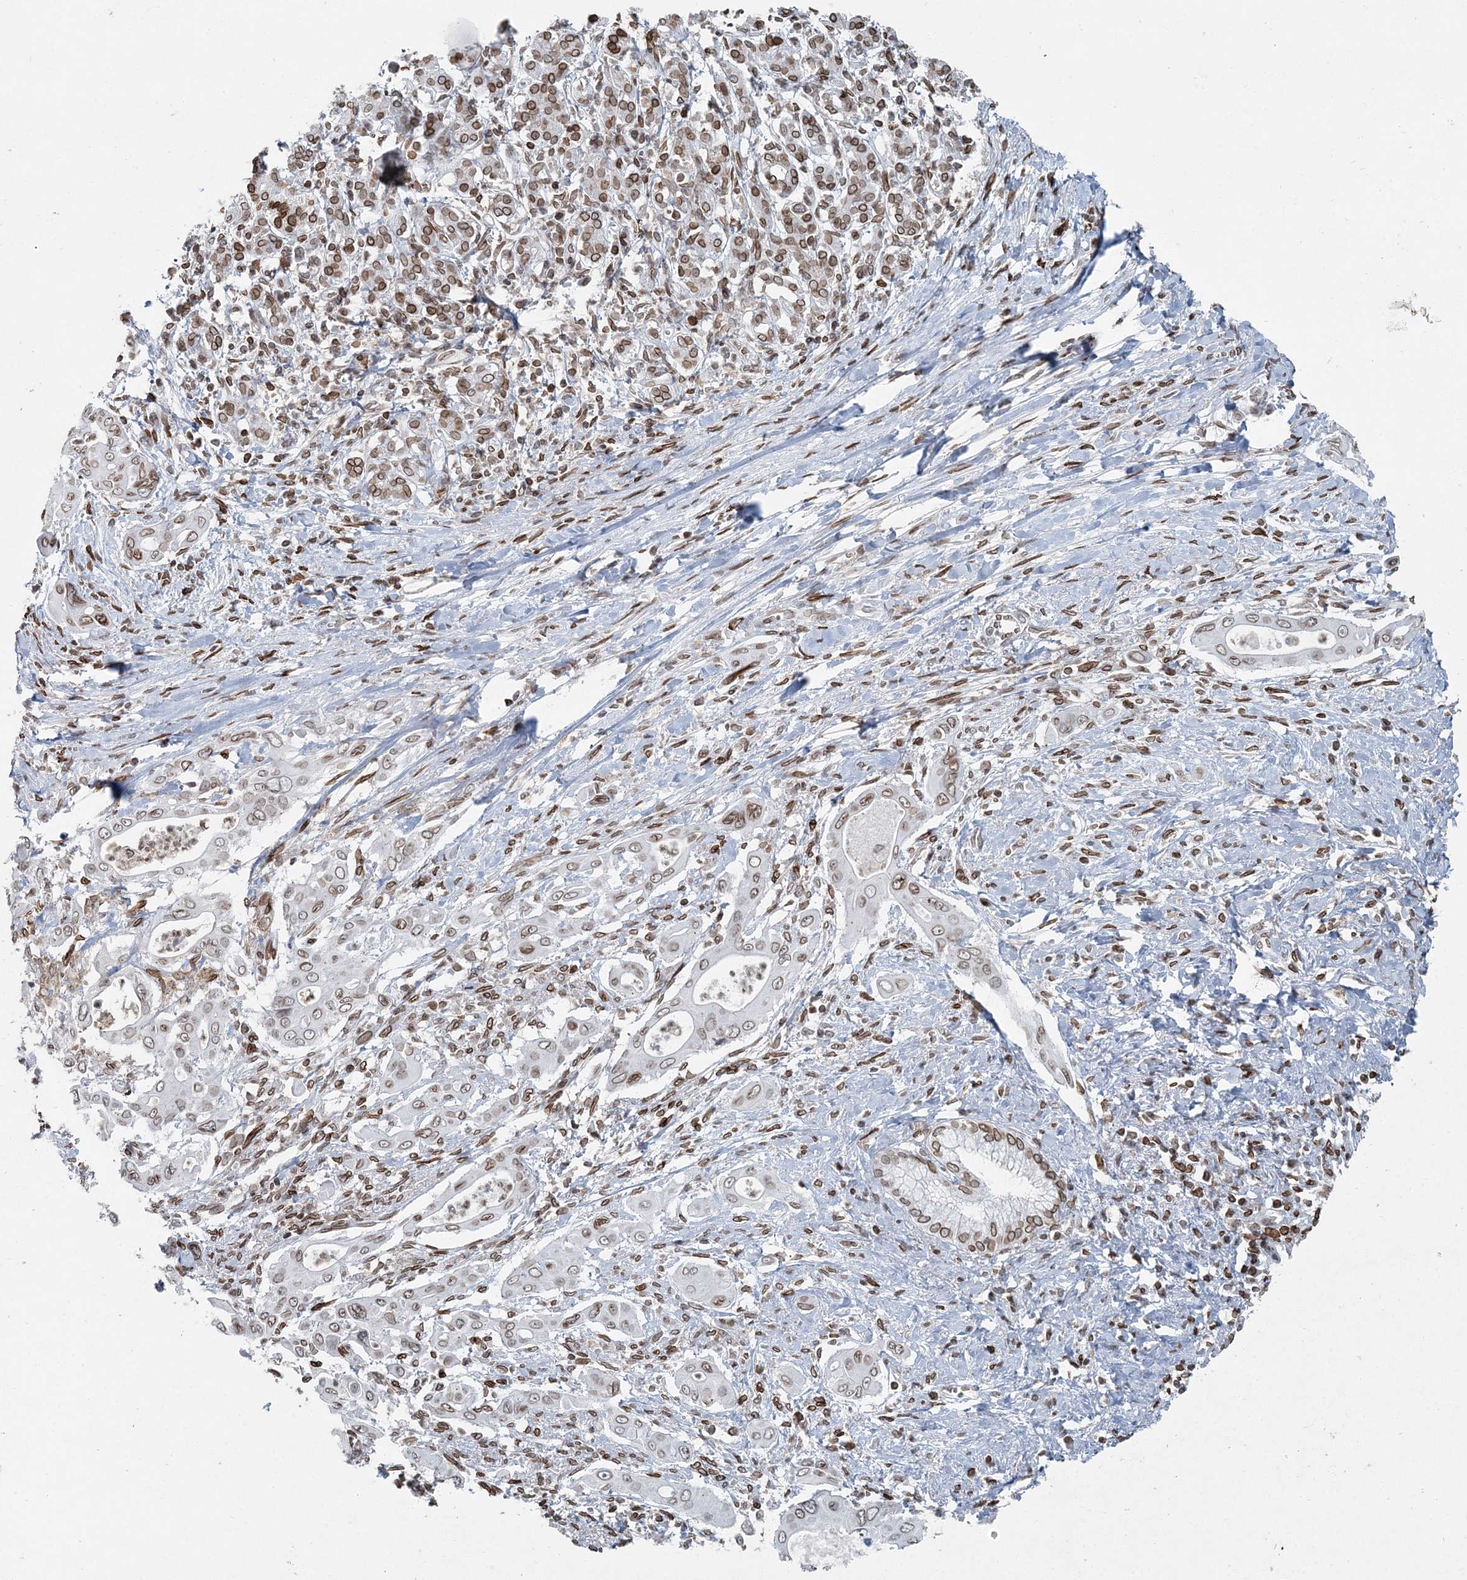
{"staining": {"intensity": "weak", "quantity": ">75%", "location": "cytoplasmic/membranous,nuclear"}, "tissue": "pancreatic cancer", "cell_type": "Tumor cells", "image_type": "cancer", "snomed": [{"axis": "morphology", "description": "Adenocarcinoma, NOS"}, {"axis": "topography", "description": "Pancreas"}], "caption": "Protein analysis of pancreatic cancer (adenocarcinoma) tissue exhibits weak cytoplasmic/membranous and nuclear expression in about >75% of tumor cells.", "gene": "GJD4", "patient": {"sex": "male", "age": 58}}